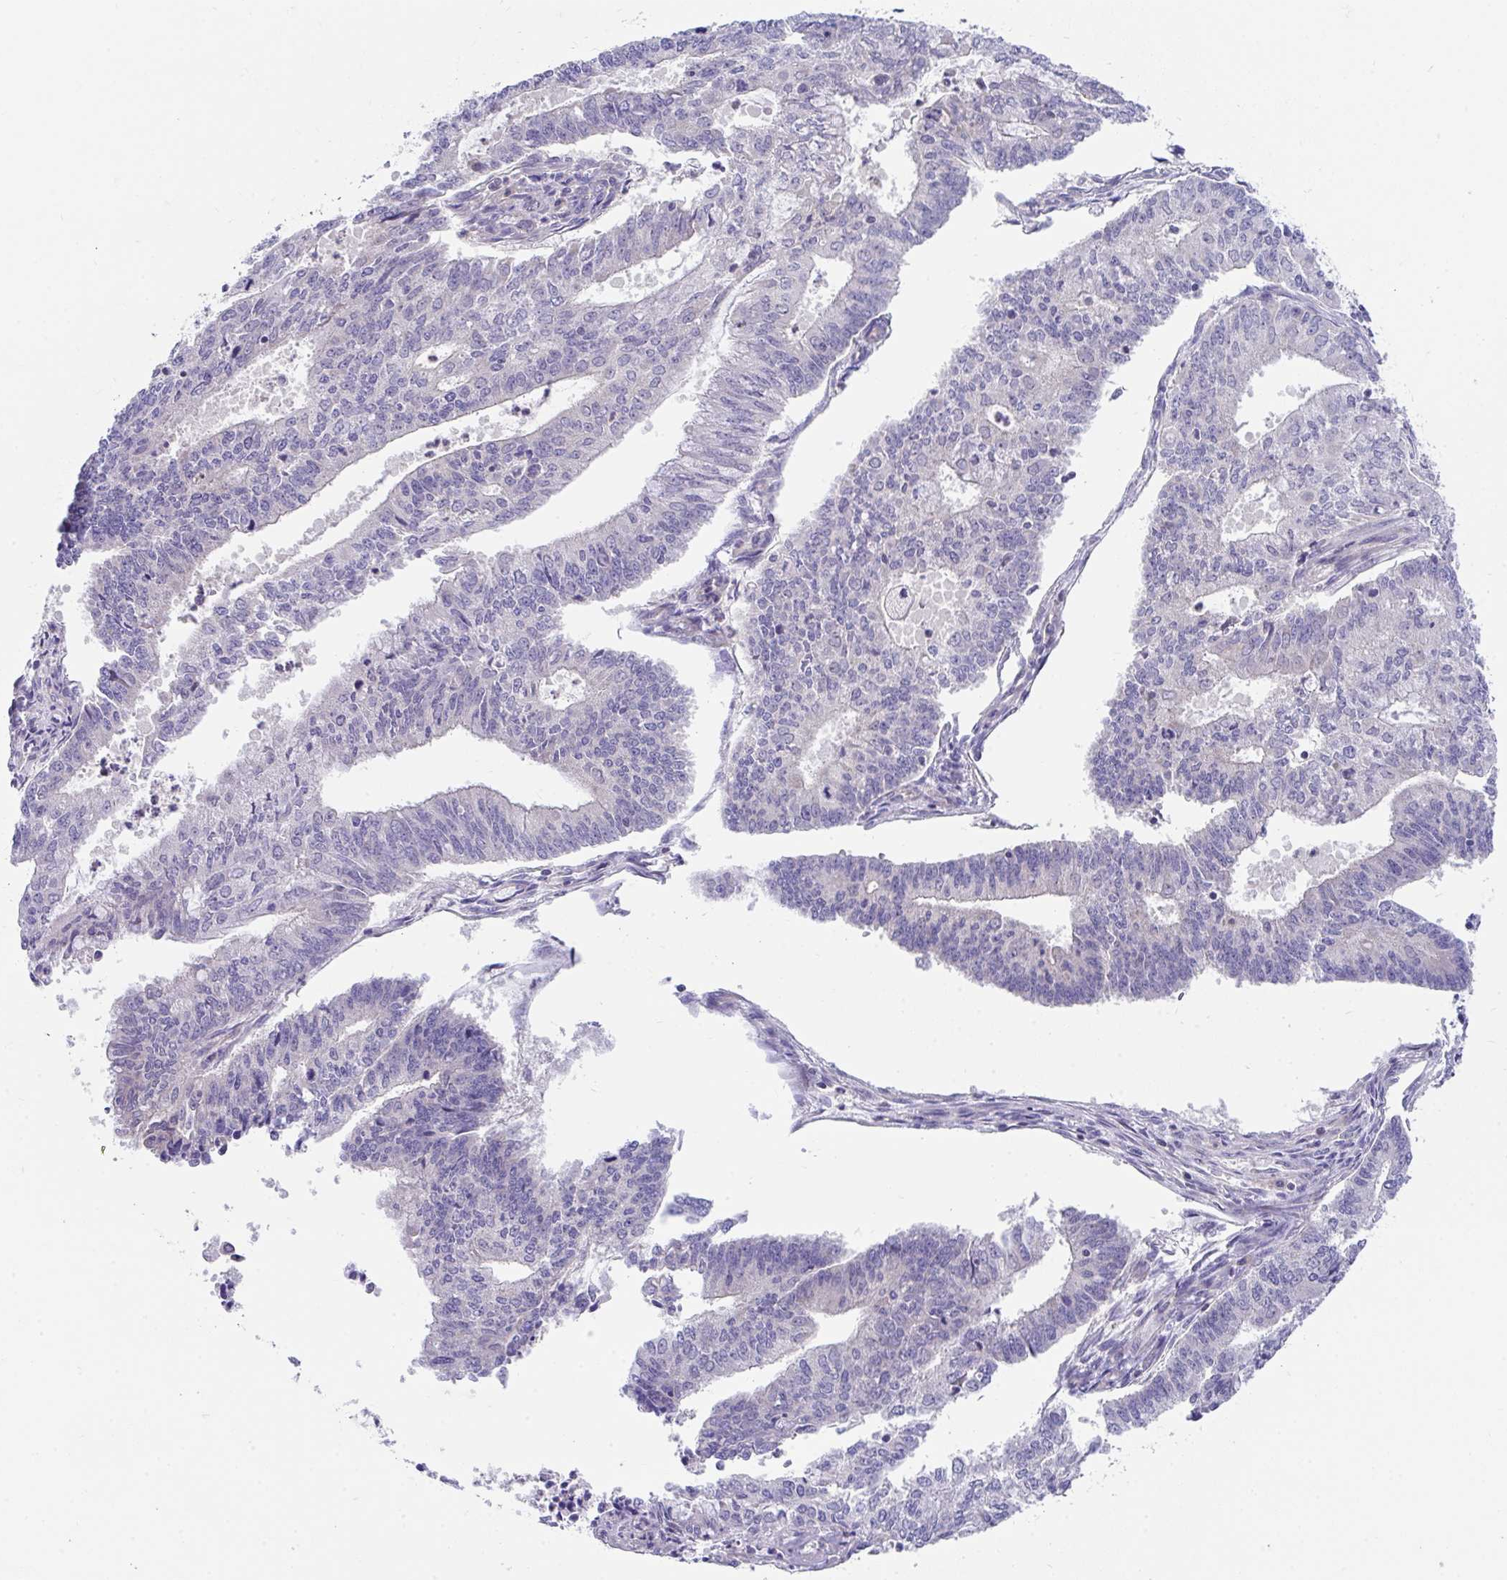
{"staining": {"intensity": "negative", "quantity": "none", "location": "none"}, "tissue": "endometrial cancer", "cell_type": "Tumor cells", "image_type": "cancer", "snomed": [{"axis": "morphology", "description": "Adenocarcinoma, NOS"}, {"axis": "topography", "description": "Endometrium"}], "caption": "Protein analysis of adenocarcinoma (endometrial) demonstrates no significant staining in tumor cells.", "gene": "FHIP1B", "patient": {"sex": "female", "age": 61}}